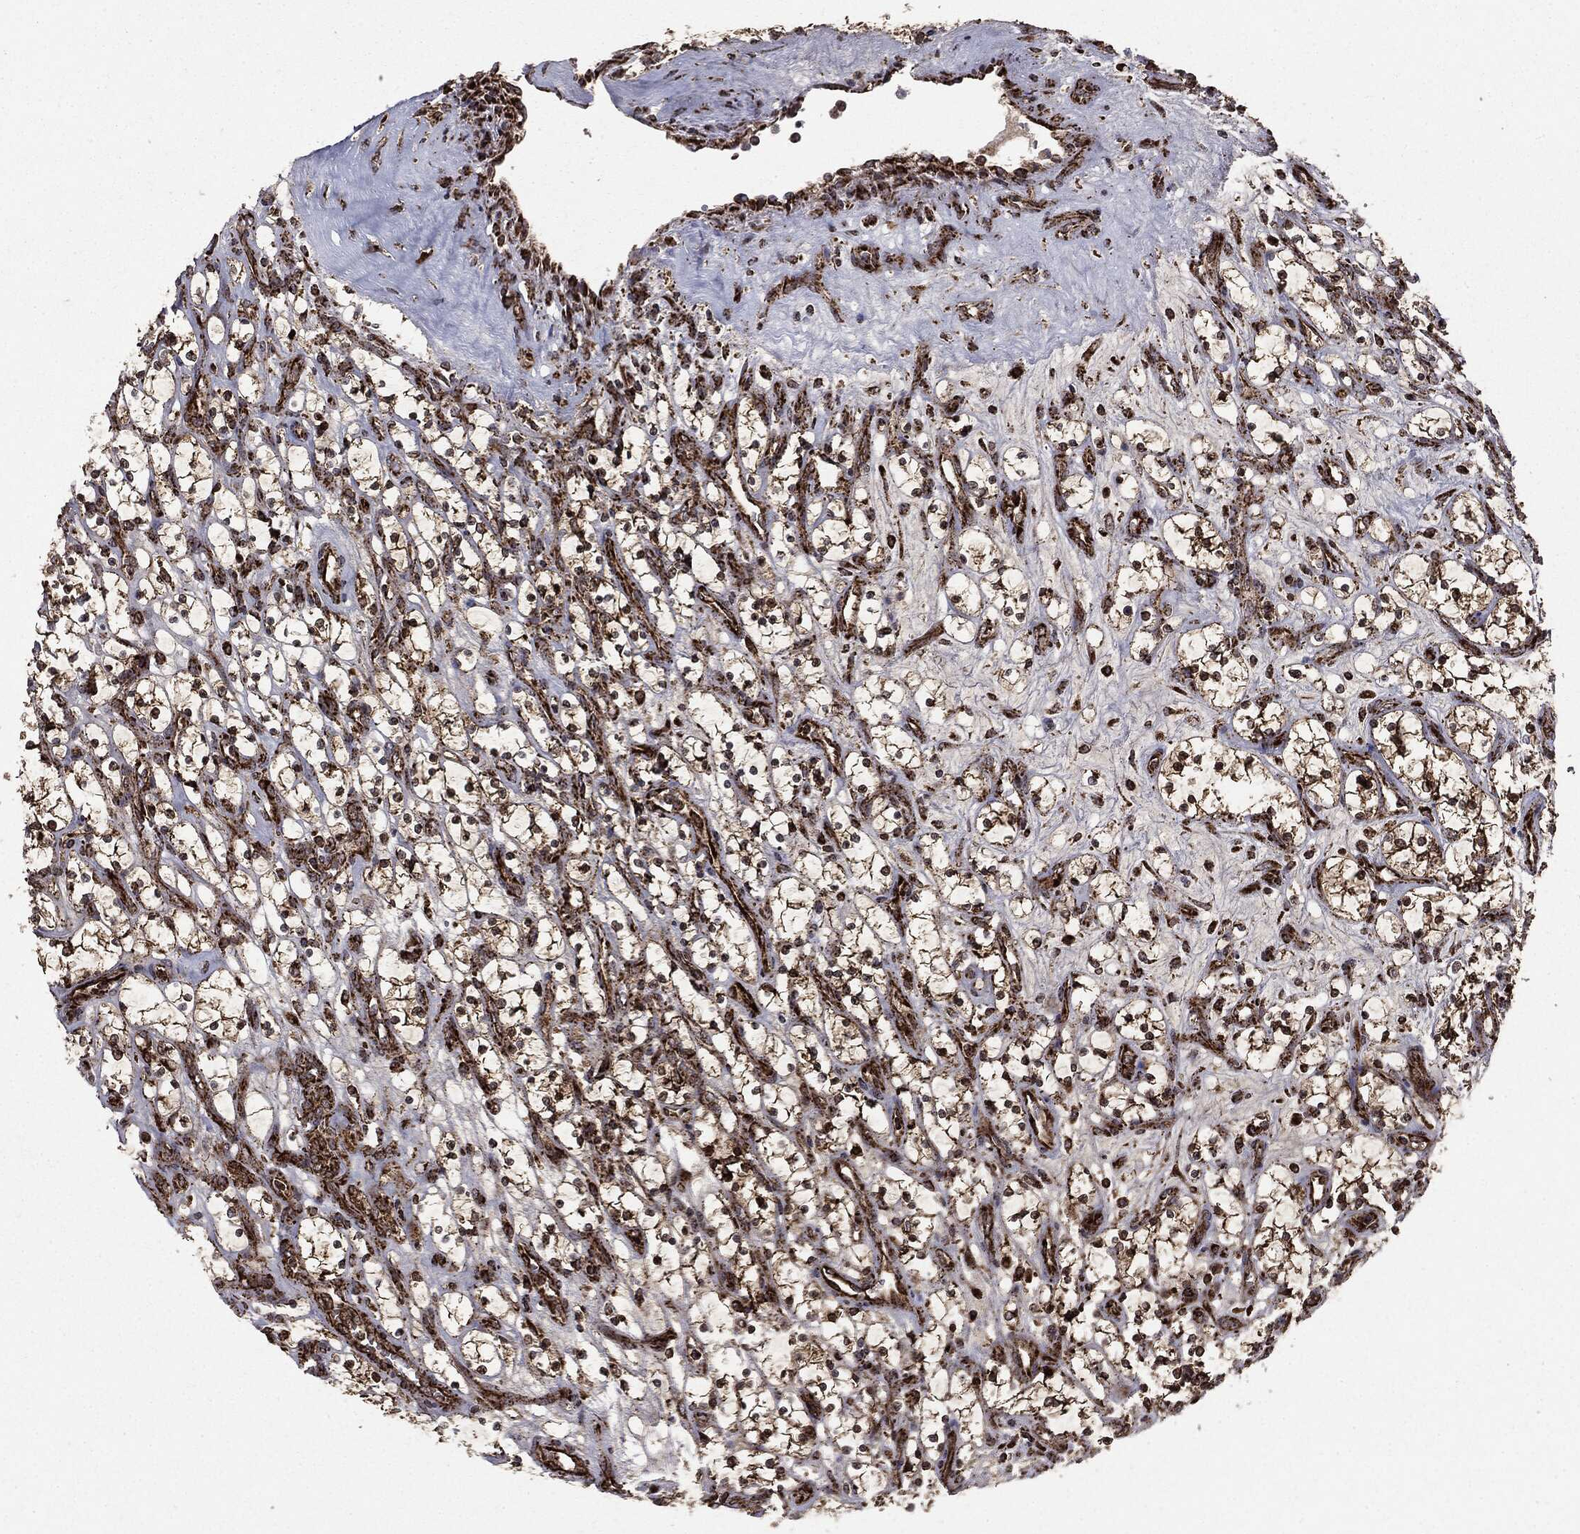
{"staining": {"intensity": "strong", "quantity": ">75%", "location": "cytoplasmic/membranous"}, "tissue": "renal cancer", "cell_type": "Tumor cells", "image_type": "cancer", "snomed": [{"axis": "morphology", "description": "Adenocarcinoma, NOS"}, {"axis": "topography", "description": "Kidney"}], "caption": "Immunohistochemical staining of renal cancer (adenocarcinoma) exhibits strong cytoplasmic/membranous protein expression in about >75% of tumor cells. (Stains: DAB (3,3'-diaminobenzidine) in brown, nuclei in blue, Microscopy: brightfield microscopy at high magnification).", "gene": "MAP2K1", "patient": {"sex": "female", "age": 69}}